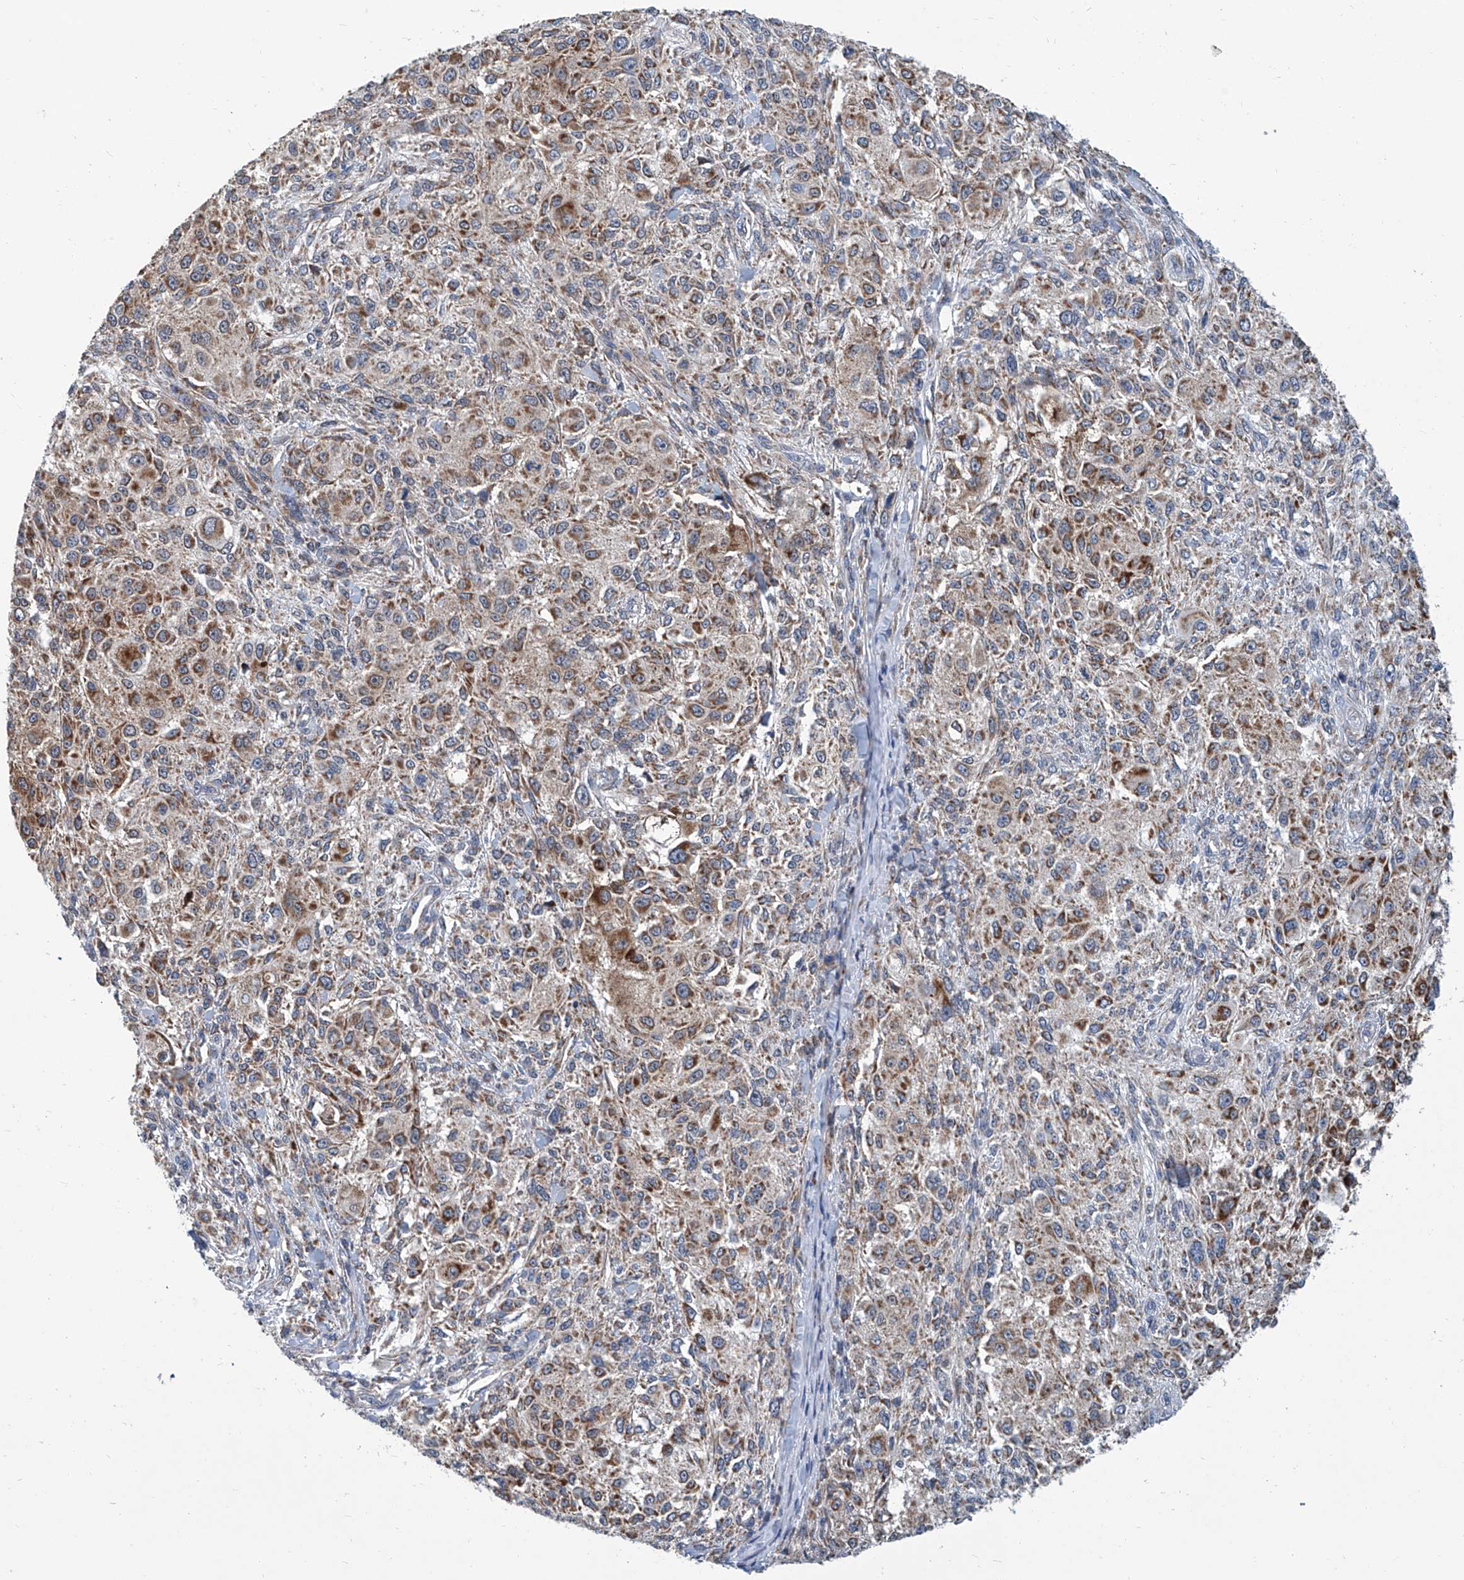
{"staining": {"intensity": "moderate", "quantity": ">75%", "location": "cytoplasmic/membranous"}, "tissue": "melanoma", "cell_type": "Tumor cells", "image_type": "cancer", "snomed": [{"axis": "morphology", "description": "Necrosis, NOS"}, {"axis": "morphology", "description": "Malignant melanoma, NOS"}, {"axis": "topography", "description": "Skin"}], "caption": "Immunohistochemistry (IHC) (DAB) staining of malignant melanoma displays moderate cytoplasmic/membranous protein expression in about >75% of tumor cells.", "gene": "USP48", "patient": {"sex": "female", "age": 87}}